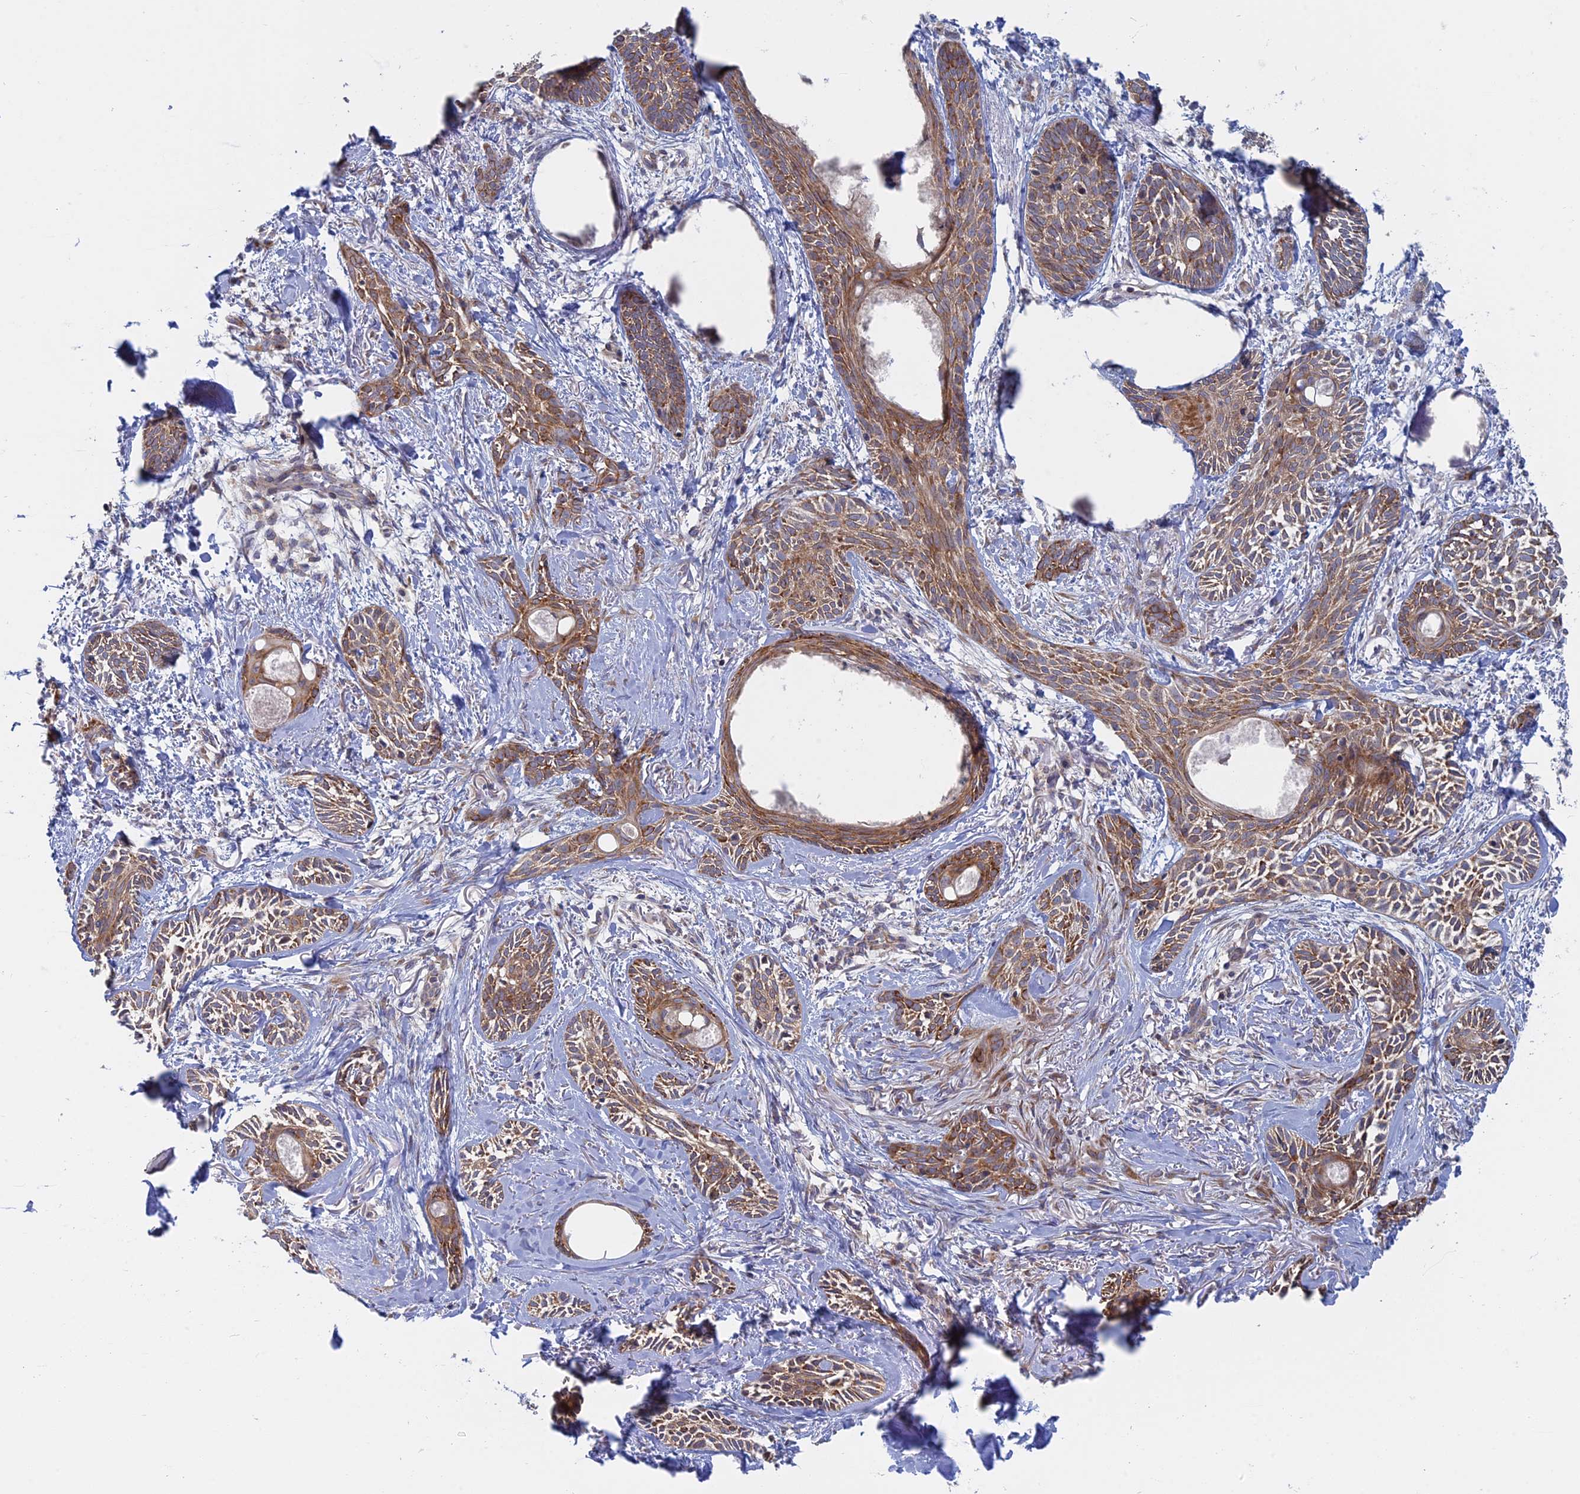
{"staining": {"intensity": "moderate", "quantity": ">75%", "location": "cytoplasmic/membranous"}, "tissue": "skin cancer", "cell_type": "Tumor cells", "image_type": "cancer", "snomed": [{"axis": "morphology", "description": "Basal cell carcinoma"}, {"axis": "topography", "description": "Skin"}], "caption": "Skin cancer (basal cell carcinoma) was stained to show a protein in brown. There is medium levels of moderate cytoplasmic/membranous positivity in about >75% of tumor cells. Immunohistochemistry stains the protein in brown and the nuclei are stained blue.", "gene": "TBC1D30", "patient": {"sex": "female", "age": 59}}